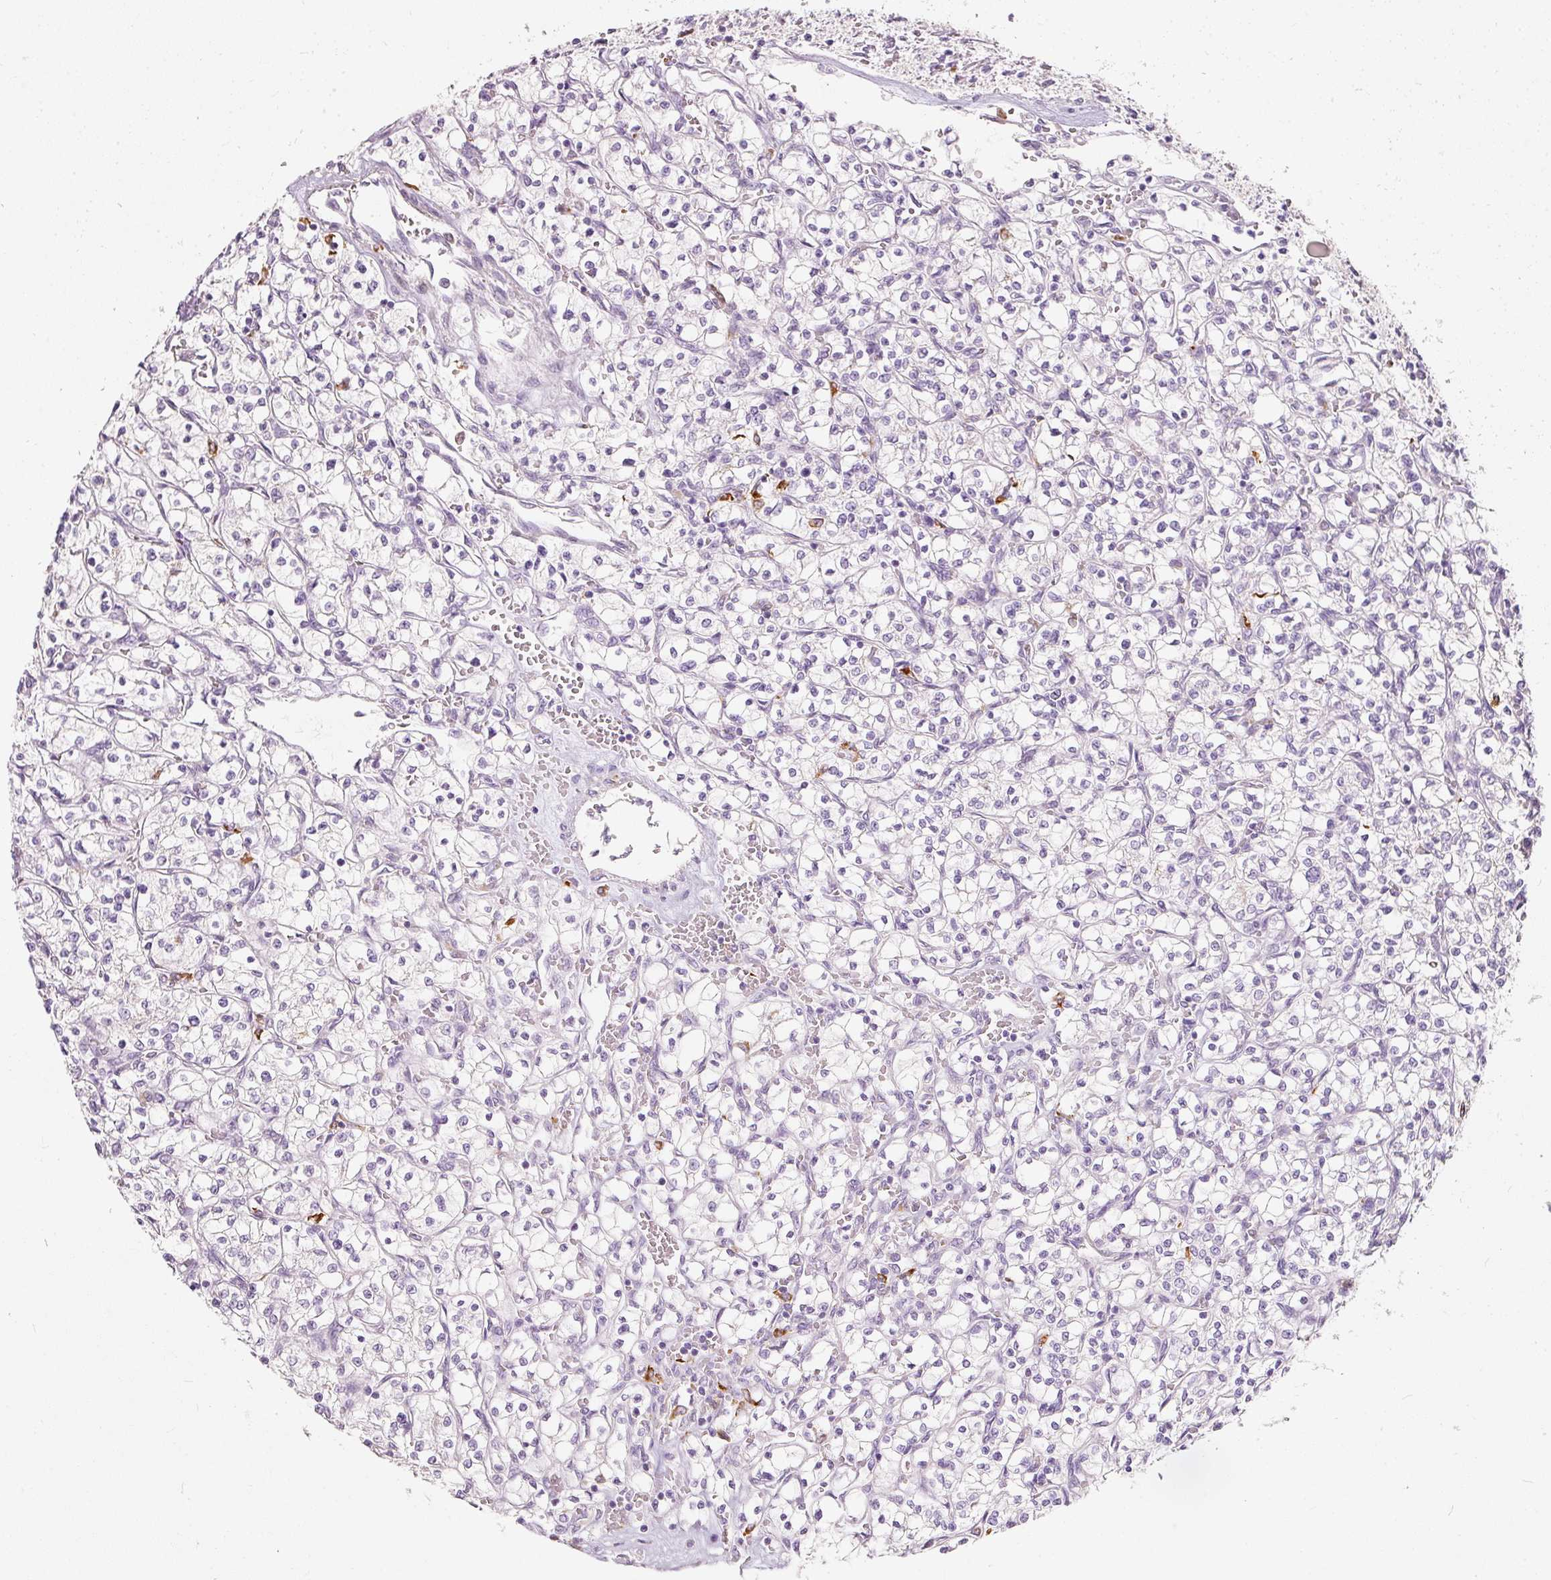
{"staining": {"intensity": "negative", "quantity": "none", "location": "none"}, "tissue": "renal cancer", "cell_type": "Tumor cells", "image_type": "cancer", "snomed": [{"axis": "morphology", "description": "Adenocarcinoma, NOS"}, {"axis": "topography", "description": "Kidney"}], "caption": "A high-resolution photomicrograph shows IHC staining of renal cancer, which shows no significant positivity in tumor cells. Nuclei are stained in blue.", "gene": "MTHFD2", "patient": {"sex": "female", "age": 64}}